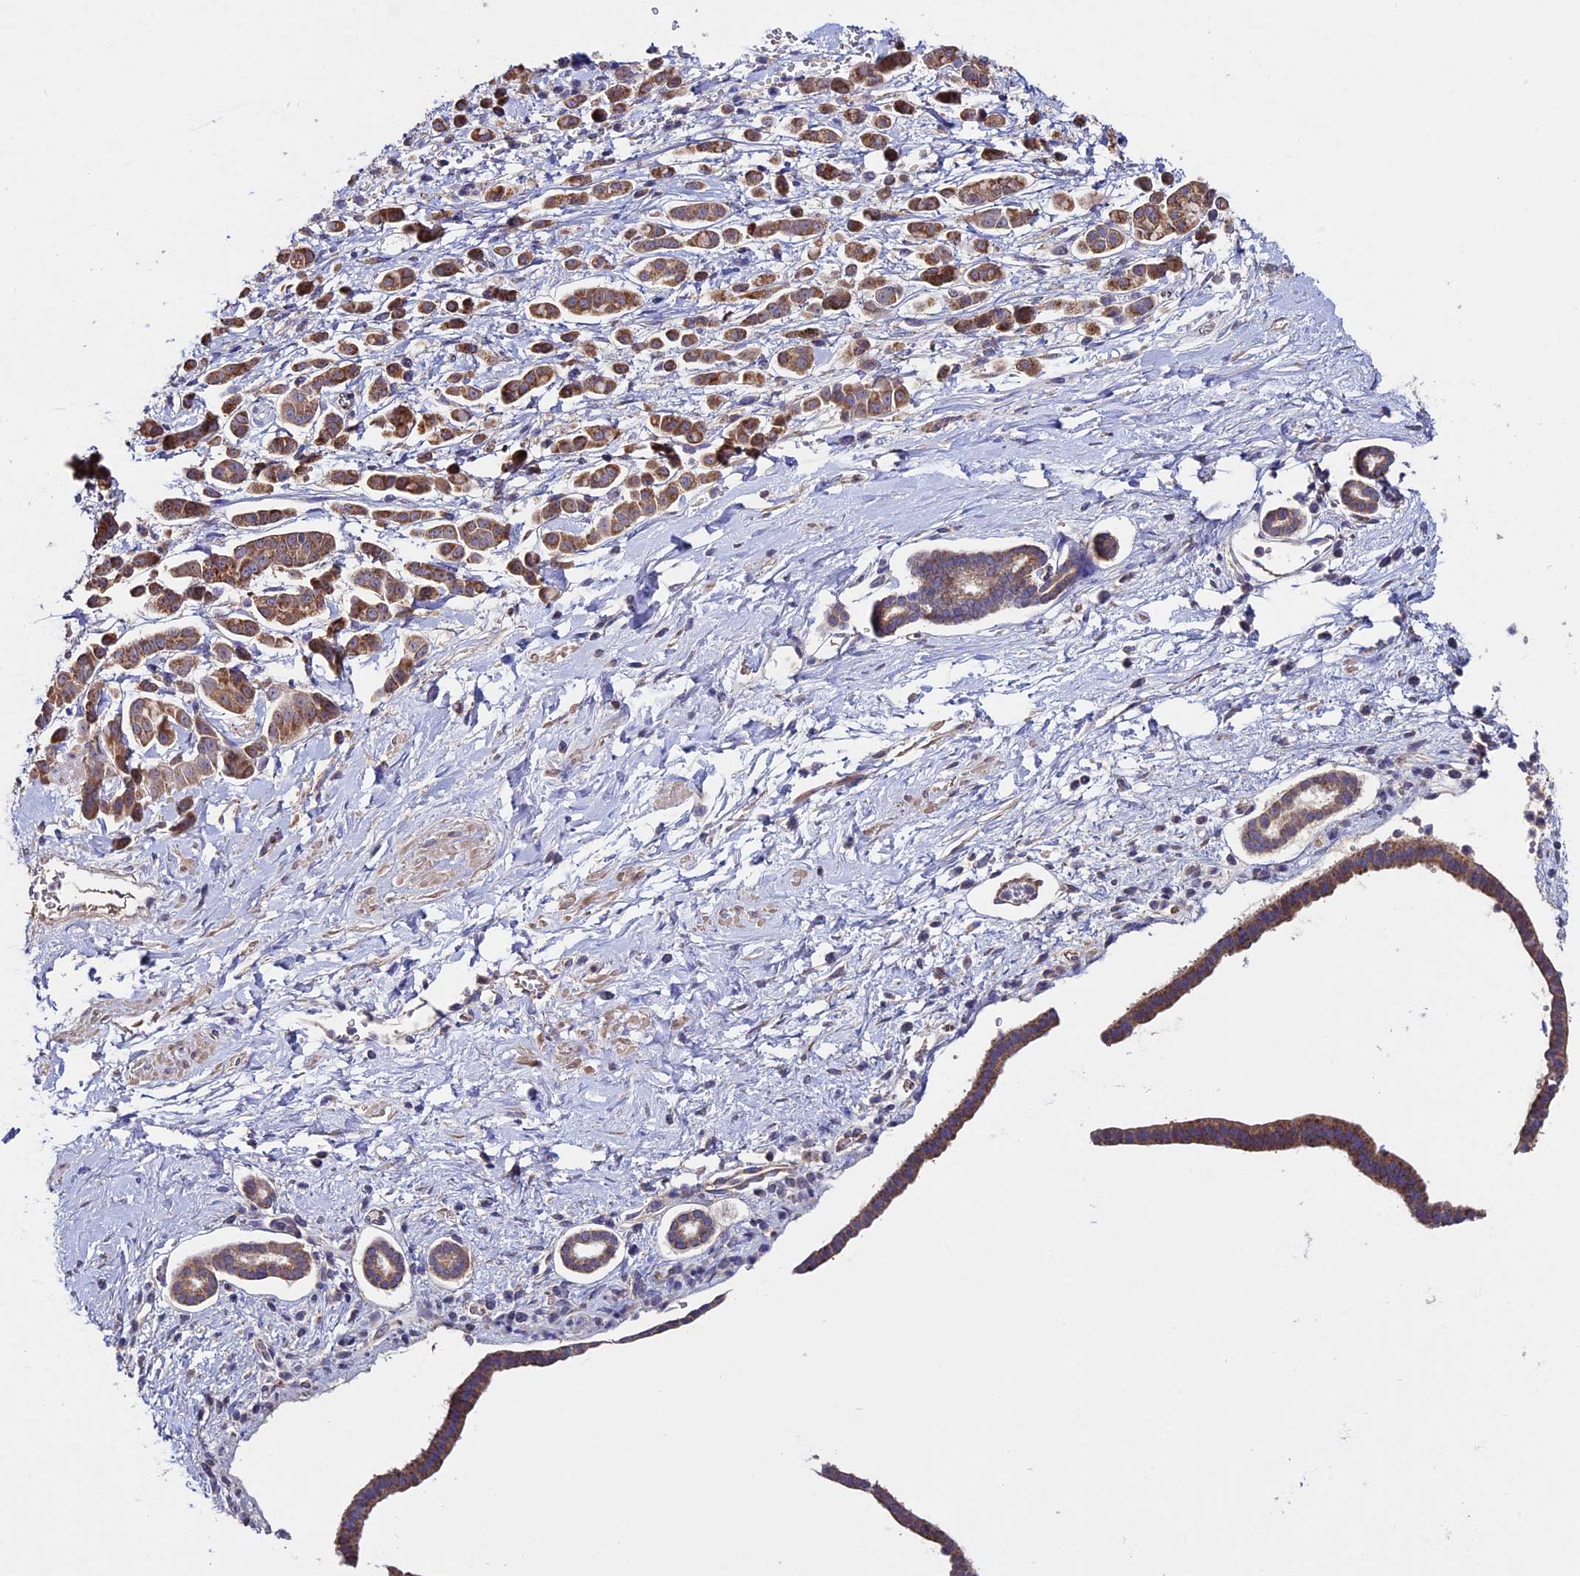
{"staining": {"intensity": "moderate", "quantity": ">75%", "location": "cytoplasmic/membranous"}, "tissue": "pancreatic cancer", "cell_type": "Tumor cells", "image_type": "cancer", "snomed": [{"axis": "morphology", "description": "Normal tissue, NOS"}, {"axis": "morphology", "description": "Adenocarcinoma, NOS"}, {"axis": "topography", "description": "Pancreas"}], "caption": "Immunohistochemical staining of pancreatic cancer (adenocarcinoma) exhibits moderate cytoplasmic/membranous protein staining in approximately >75% of tumor cells. The protein is stained brown, and the nuclei are stained in blue (DAB (3,3'-diaminobenzidine) IHC with brightfield microscopy, high magnification).", "gene": "RNF17", "patient": {"sex": "female", "age": 64}}